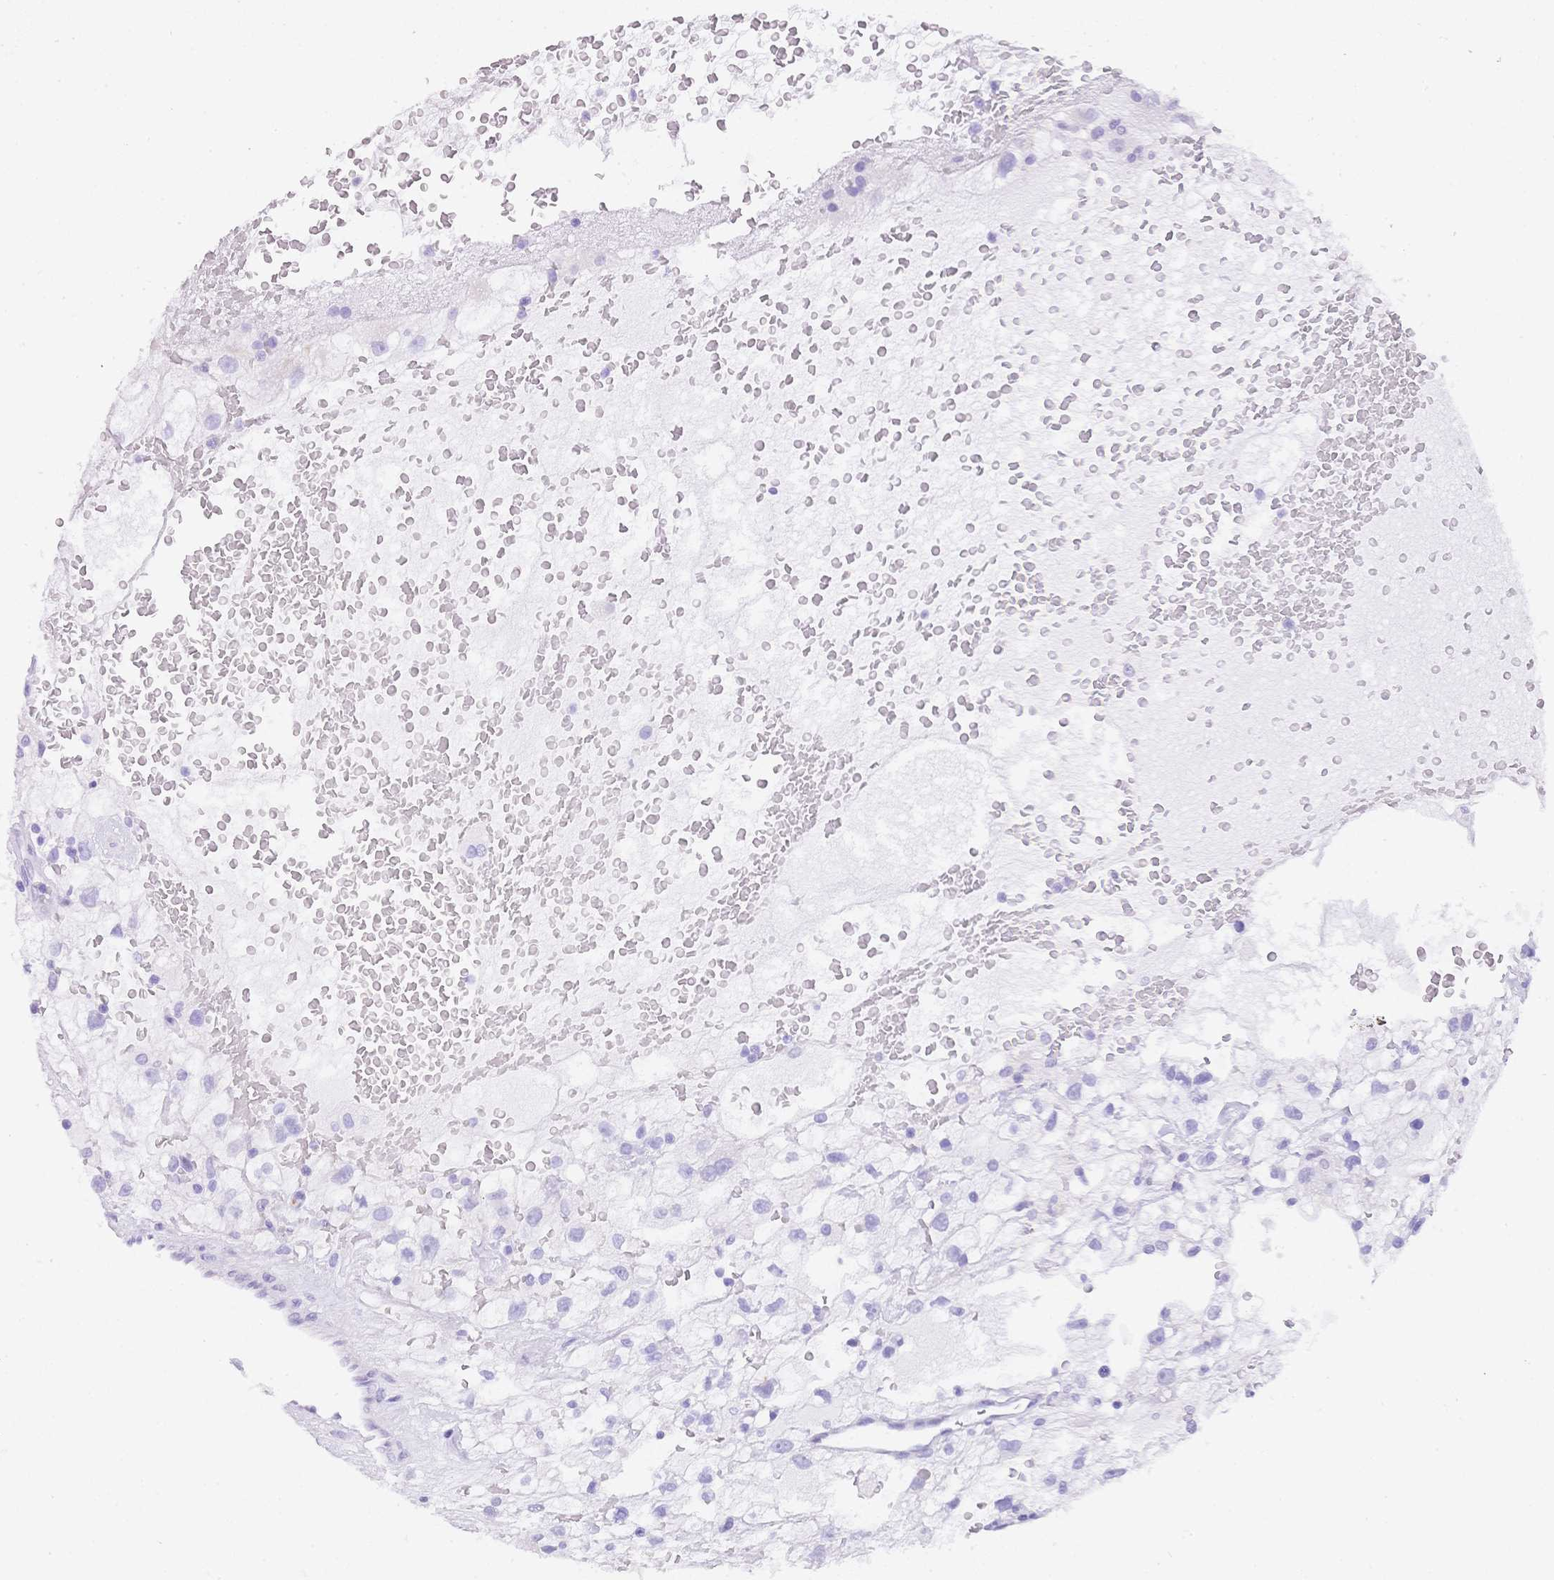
{"staining": {"intensity": "negative", "quantity": "none", "location": "none"}, "tissue": "renal cancer", "cell_type": "Tumor cells", "image_type": "cancer", "snomed": [{"axis": "morphology", "description": "Adenocarcinoma, NOS"}, {"axis": "topography", "description": "Kidney"}], "caption": "Renal cancer was stained to show a protein in brown. There is no significant expression in tumor cells.", "gene": "MUC21", "patient": {"sex": "male", "age": 59}}